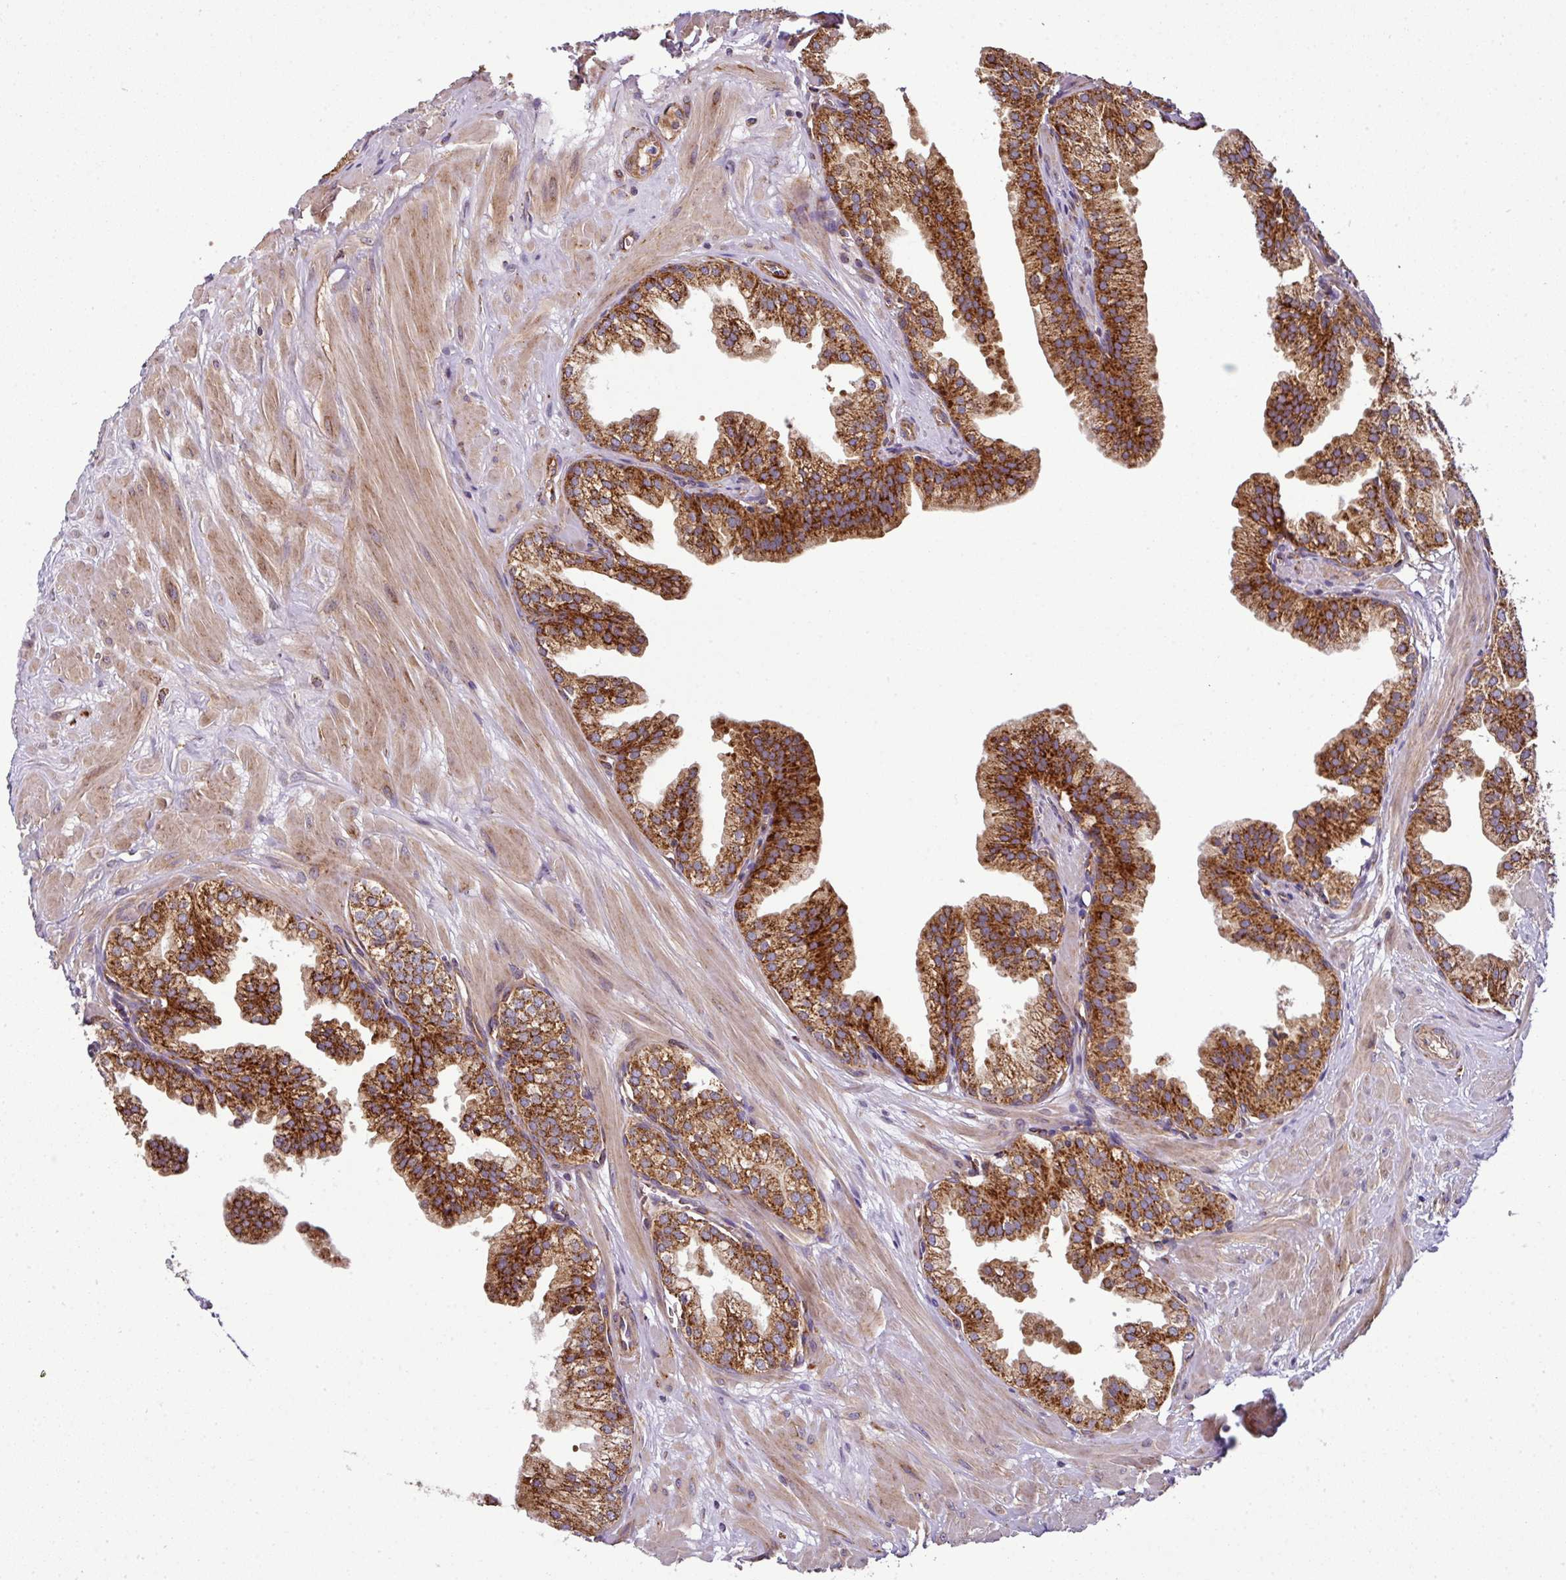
{"staining": {"intensity": "strong", "quantity": ">75%", "location": "cytoplasmic/membranous"}, "tissue": "prostate", "cell_type": "Glandular cells", "image_type": "normal", "snomed": [{"axis": "morphology", "description": "Normal tissue, NOS"}, {"axis": "topography", "description": "Prostate"}, {"axis": "topography", "description": "Peripheral nerve tissue"}], "caption": "Protein staining of benign prostate shows strong cytoplasmic/membranous expression in about >75% of glandular cells.", "gene": "PRELID3B", "patient": {"sex": "male", "age": 55}}